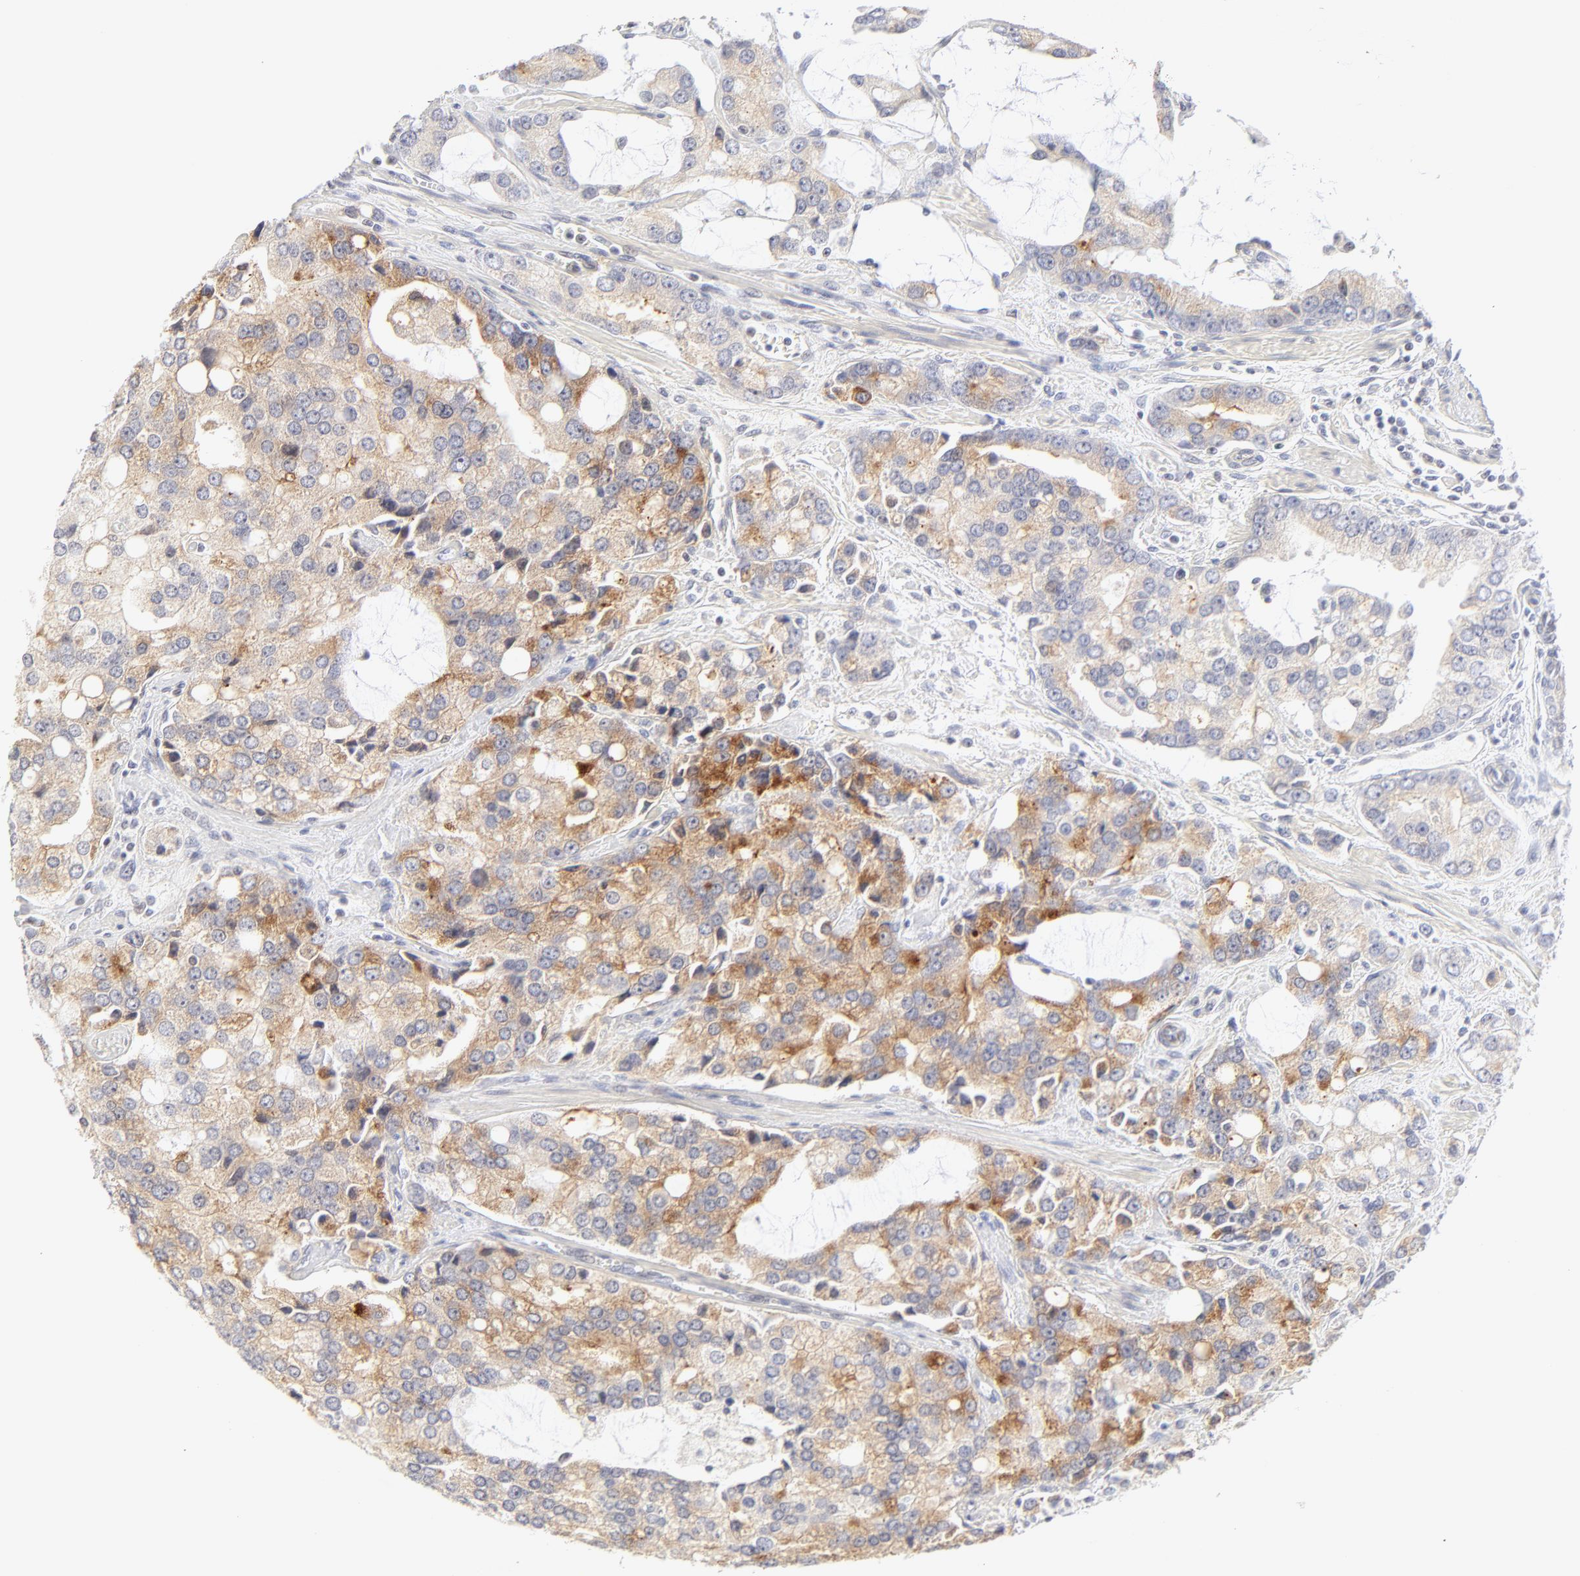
{"staining": {"intensity": "moderate", "quantity": ">75%", "location": "cytoplasmic/membranous"}, "tissue": "prostate cancer", "cell_type": "Tumor cells", "image_type": "cancer", "snomed": [{"axis": "morphology", "description": "Adenocarcinoma, High grade"}, {"axis": "topography", "description": "Prostate"}], "caption": "A brown stain shows moderate cytoplasmic/membranous positivity of a protein in prostate high-grade adenocarcinoma tumor cells.", "gene": "NPNT", "patient": {"sex": "male", "age": 67}}